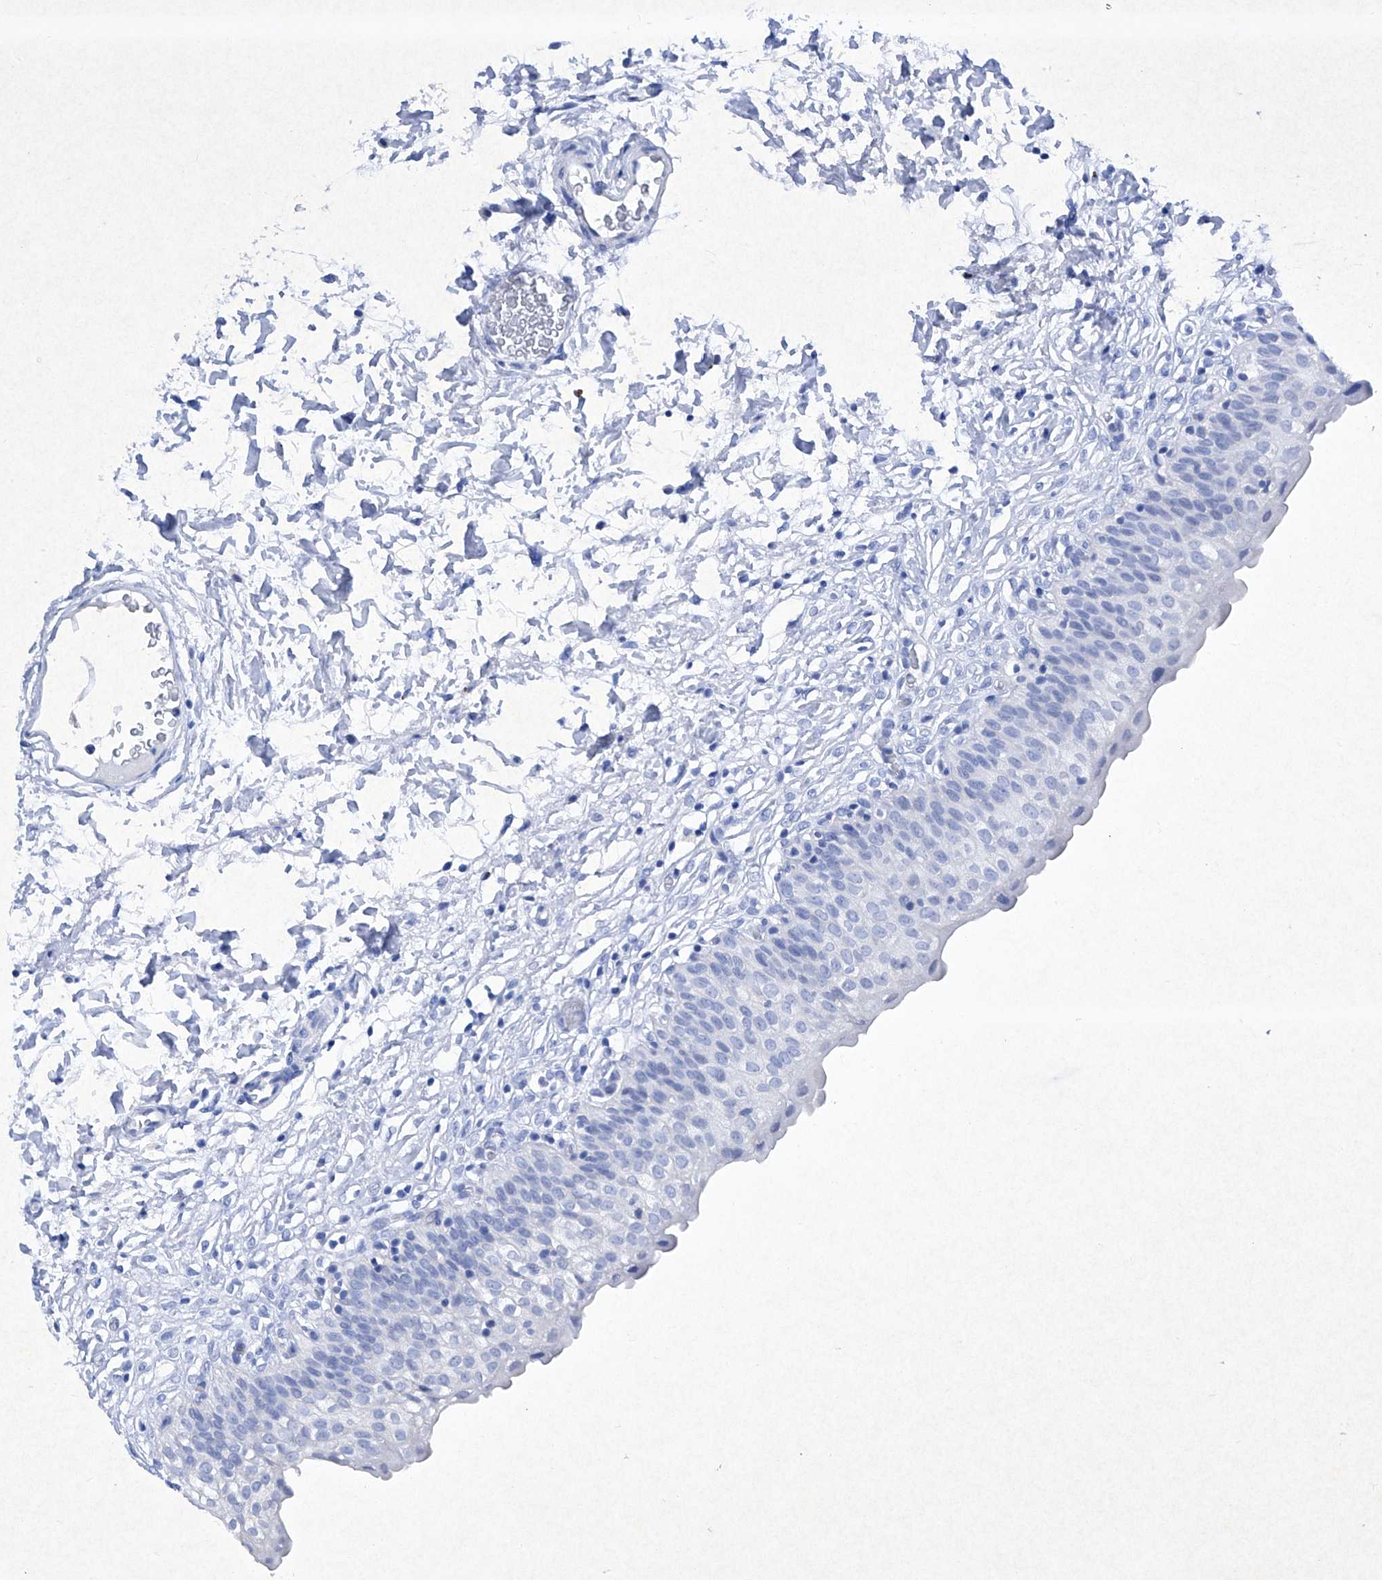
{"staining": {"intensity": "negative", "quantity": "none", "location": "none"}, "tissue": "urinary bladder", "cell_type": "Urothelial cells", "image_type": "normal", "snomed": [{"axis": "morphology", "description": "Normal tissue, NOS"}, {"axis": "topography", "description": "Urinary bladder"}], "caption": "This is a micrograph of immunohistochemistry (IHC) staining of unremarkable urinary bladder, which shows no positivity in urothelial cells.", "gene": "BARX2", "patient": {"sex": "male", "age": 55}}